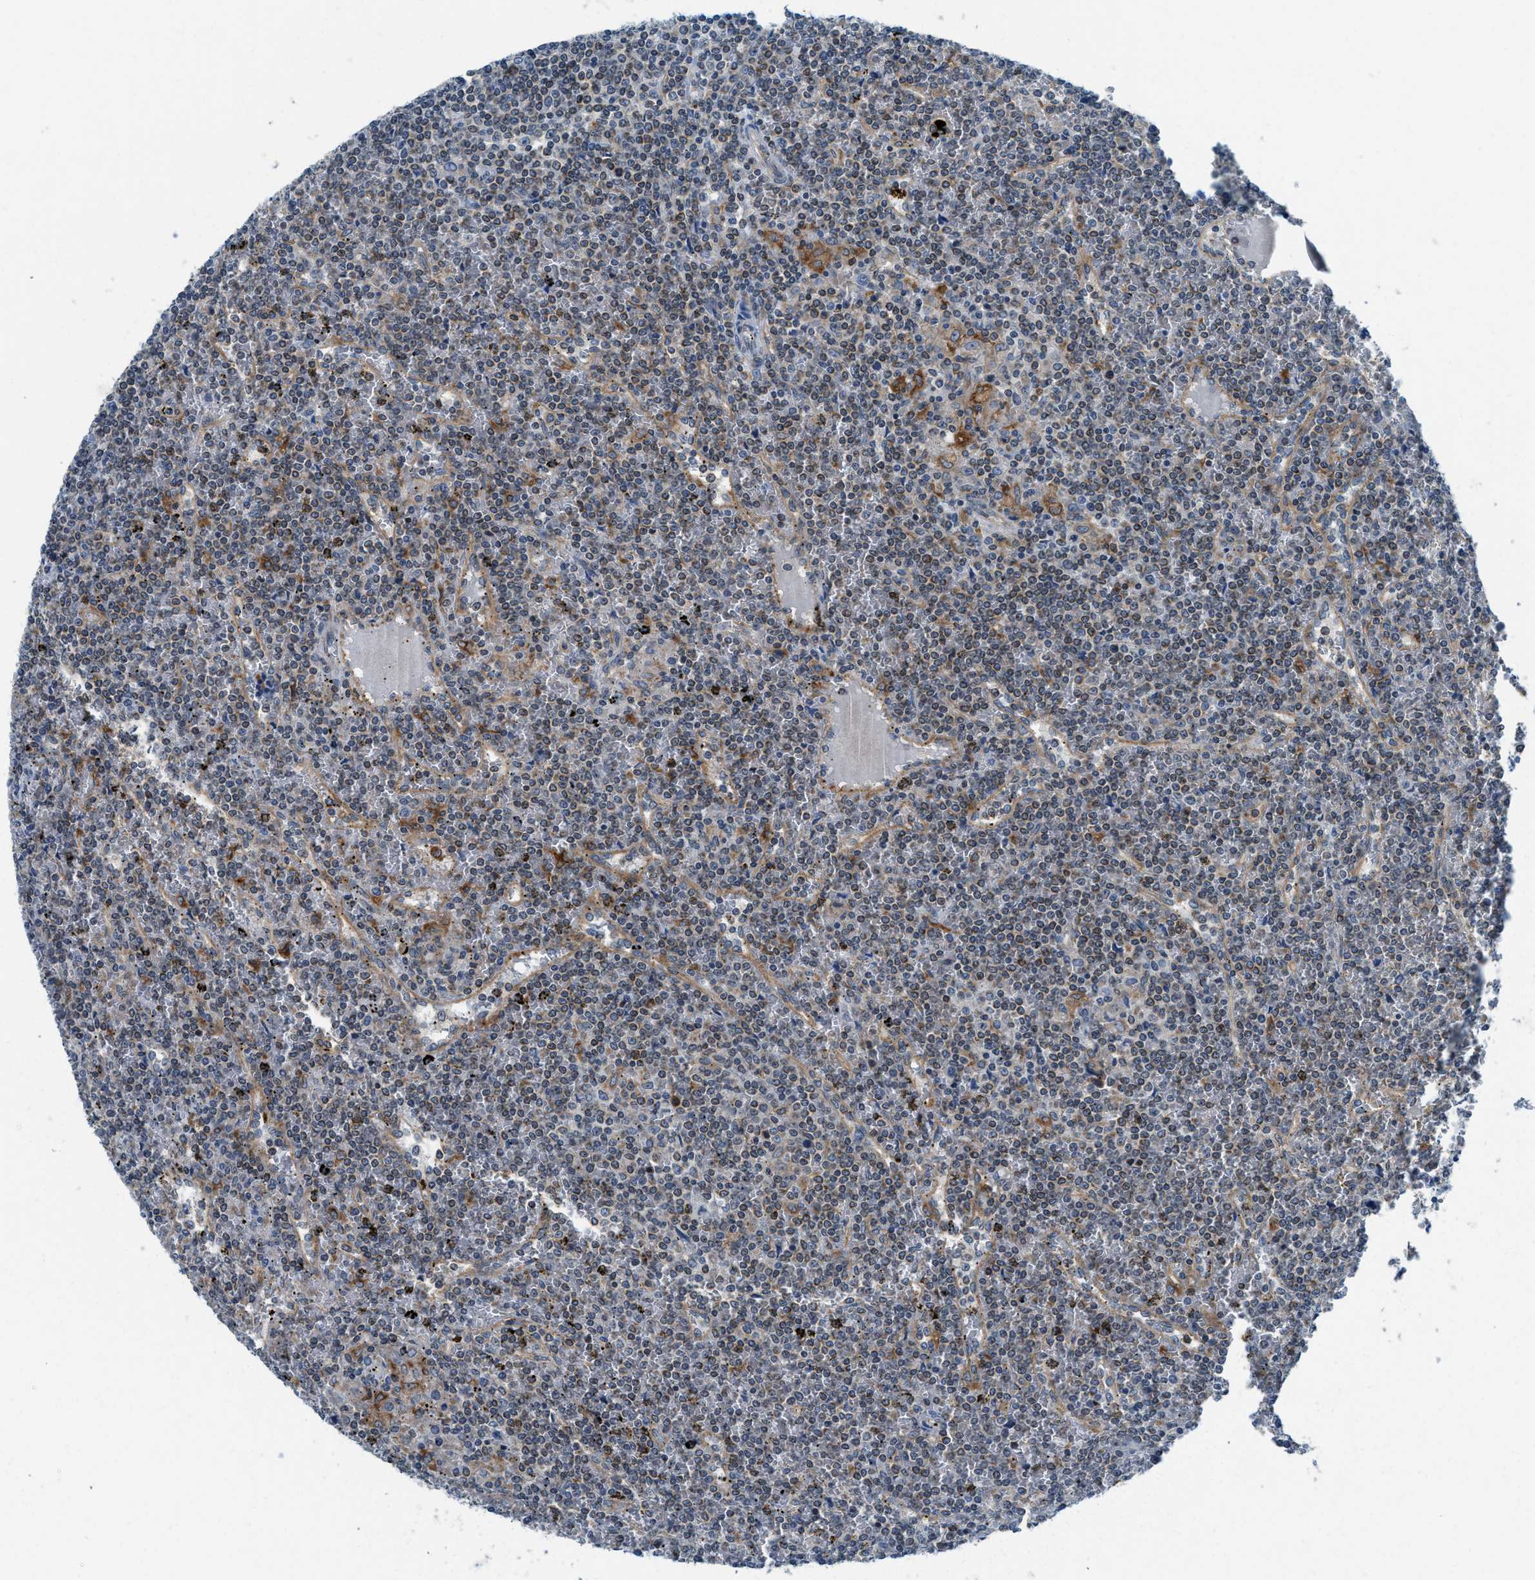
{"staining": {"intensity": "negative", "quantity": "none", "location": "none"}, "tissue": "lymphoma", "cell_type": "Tumor cells", "image_type": "cancer", "snomed": [{"axis": "morphology", "description": "Malignant lymphoma, non-Hodgkin's type, Low grade"}, {"axis": "topography", "description": "Spleen"}], "caption": "IHC histopathology image of human malignant lymphoma, non-Hodgkin's type (low-grade) stained for a protein (brown), which demonstrates no expression in tumor cells. (Brightfield microscopy of DAB (3,3'-diaminobenzidine) immunohistochemistry at high magnification).", "gene": "BCAP31", "patient": {"sex": "female", "age": 19}}